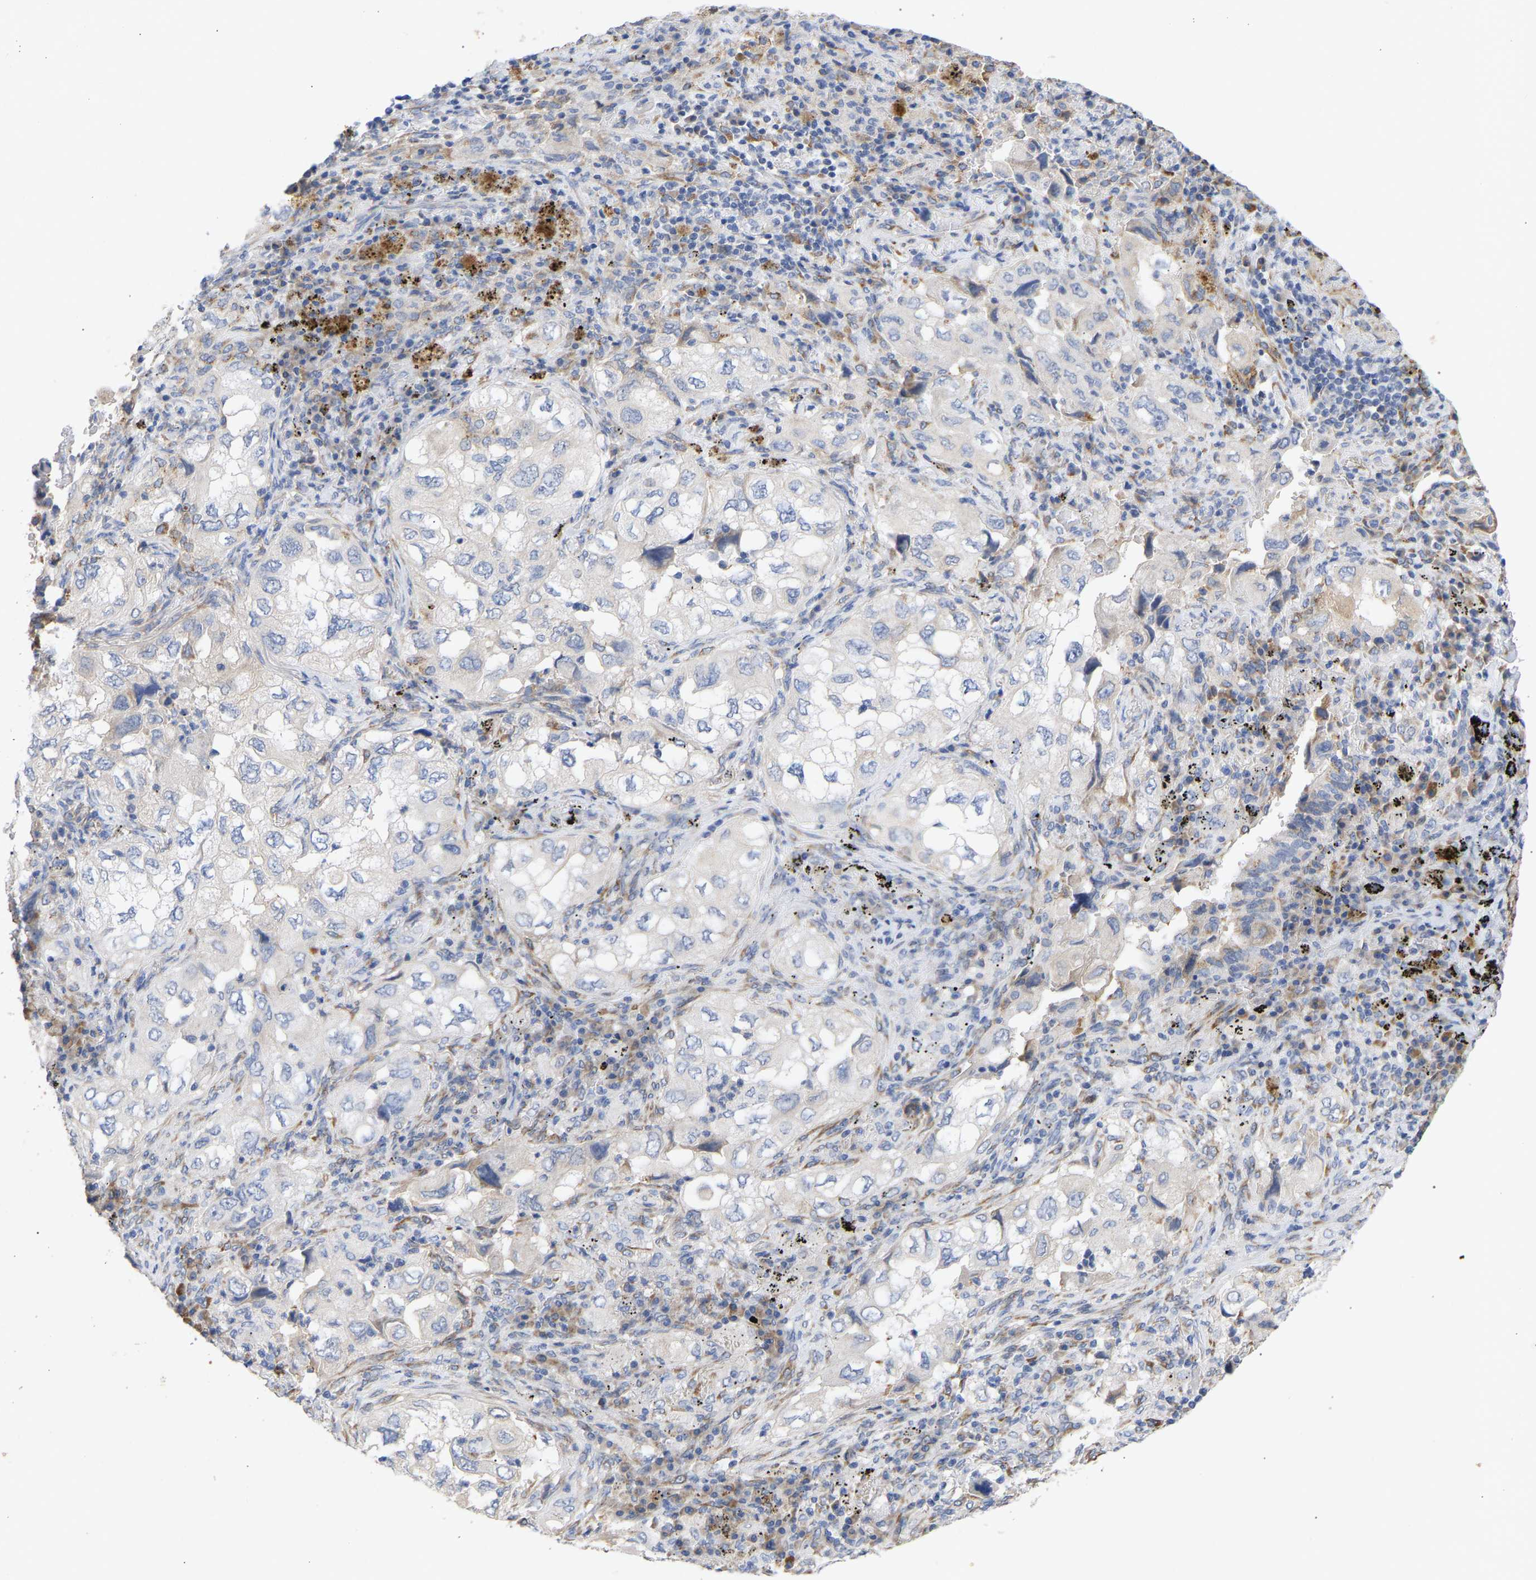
{"staining": {"intensity": "negative", "quantity": "none", "location": "none"}, "tissue": "lung cancer", "cell_type": "Tumor cells", "image_type": "cancer", "snomed": [{"axis": "morphology", "description": "Adenocarcinoma, NOS"}, {"axis": "topography", "description": "Lung"}], "caption": "There is no significant expression in tumor cells of lung adenocarcinoma.", "gene": "SELENOM", "patient": {"sex": "male", "age": 64}}